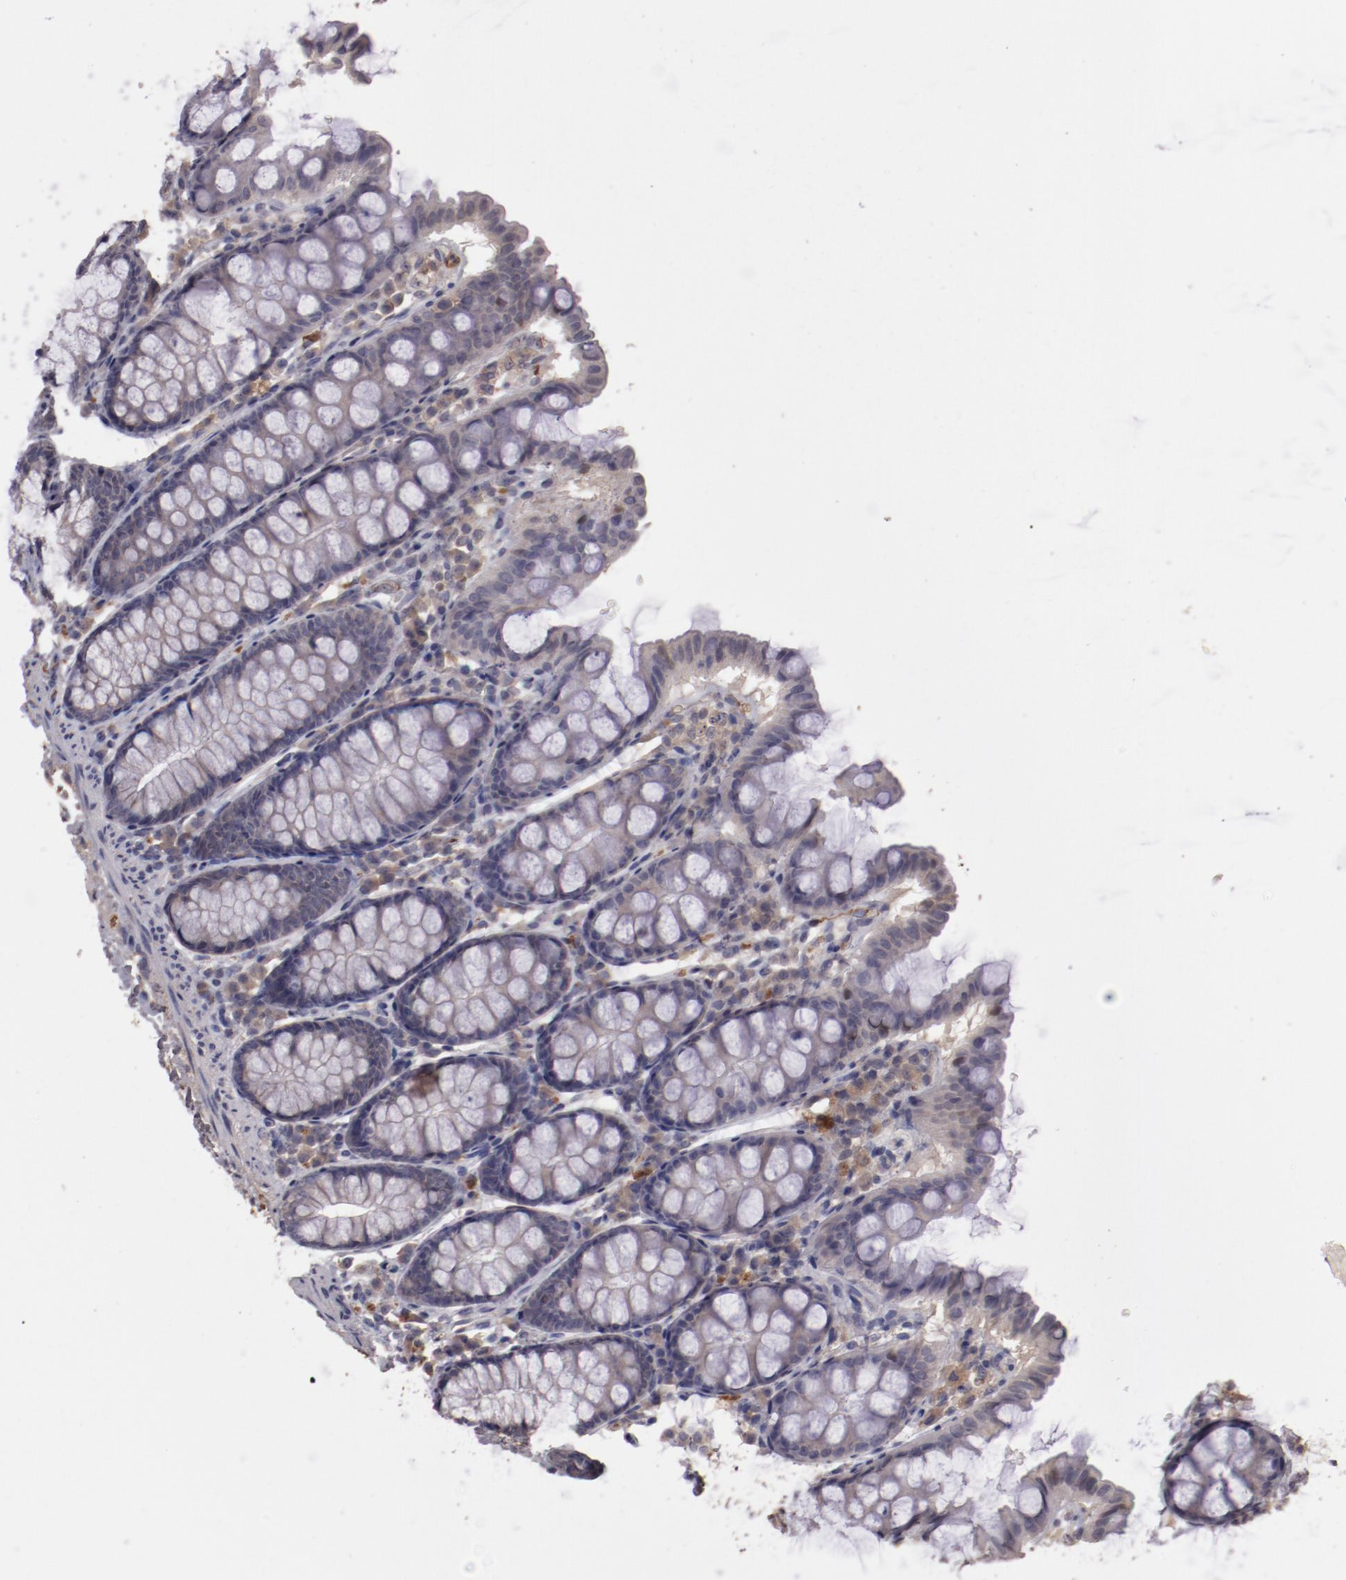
{"staining": {"intensity": "weak", "quantity": ">75%", "location": "cytoplasmic/membranous"}, "tissue": "colon", "cell_type": "Endothelial cells", "image_type": "normal", "snomed": [{"axis": "morphology", "description": "Normal tissue, NOS"}, {"axis": "topography", "description": "Colon"}], "caption": "A photomicrograph showing weak cytoplasmic/membranous positivity in about >75% of endothelial cells in normal colon, as visualized by brown immunohistochemical staining.", "gene": "CP", "patient": {"sex": "female", "age": 61}}